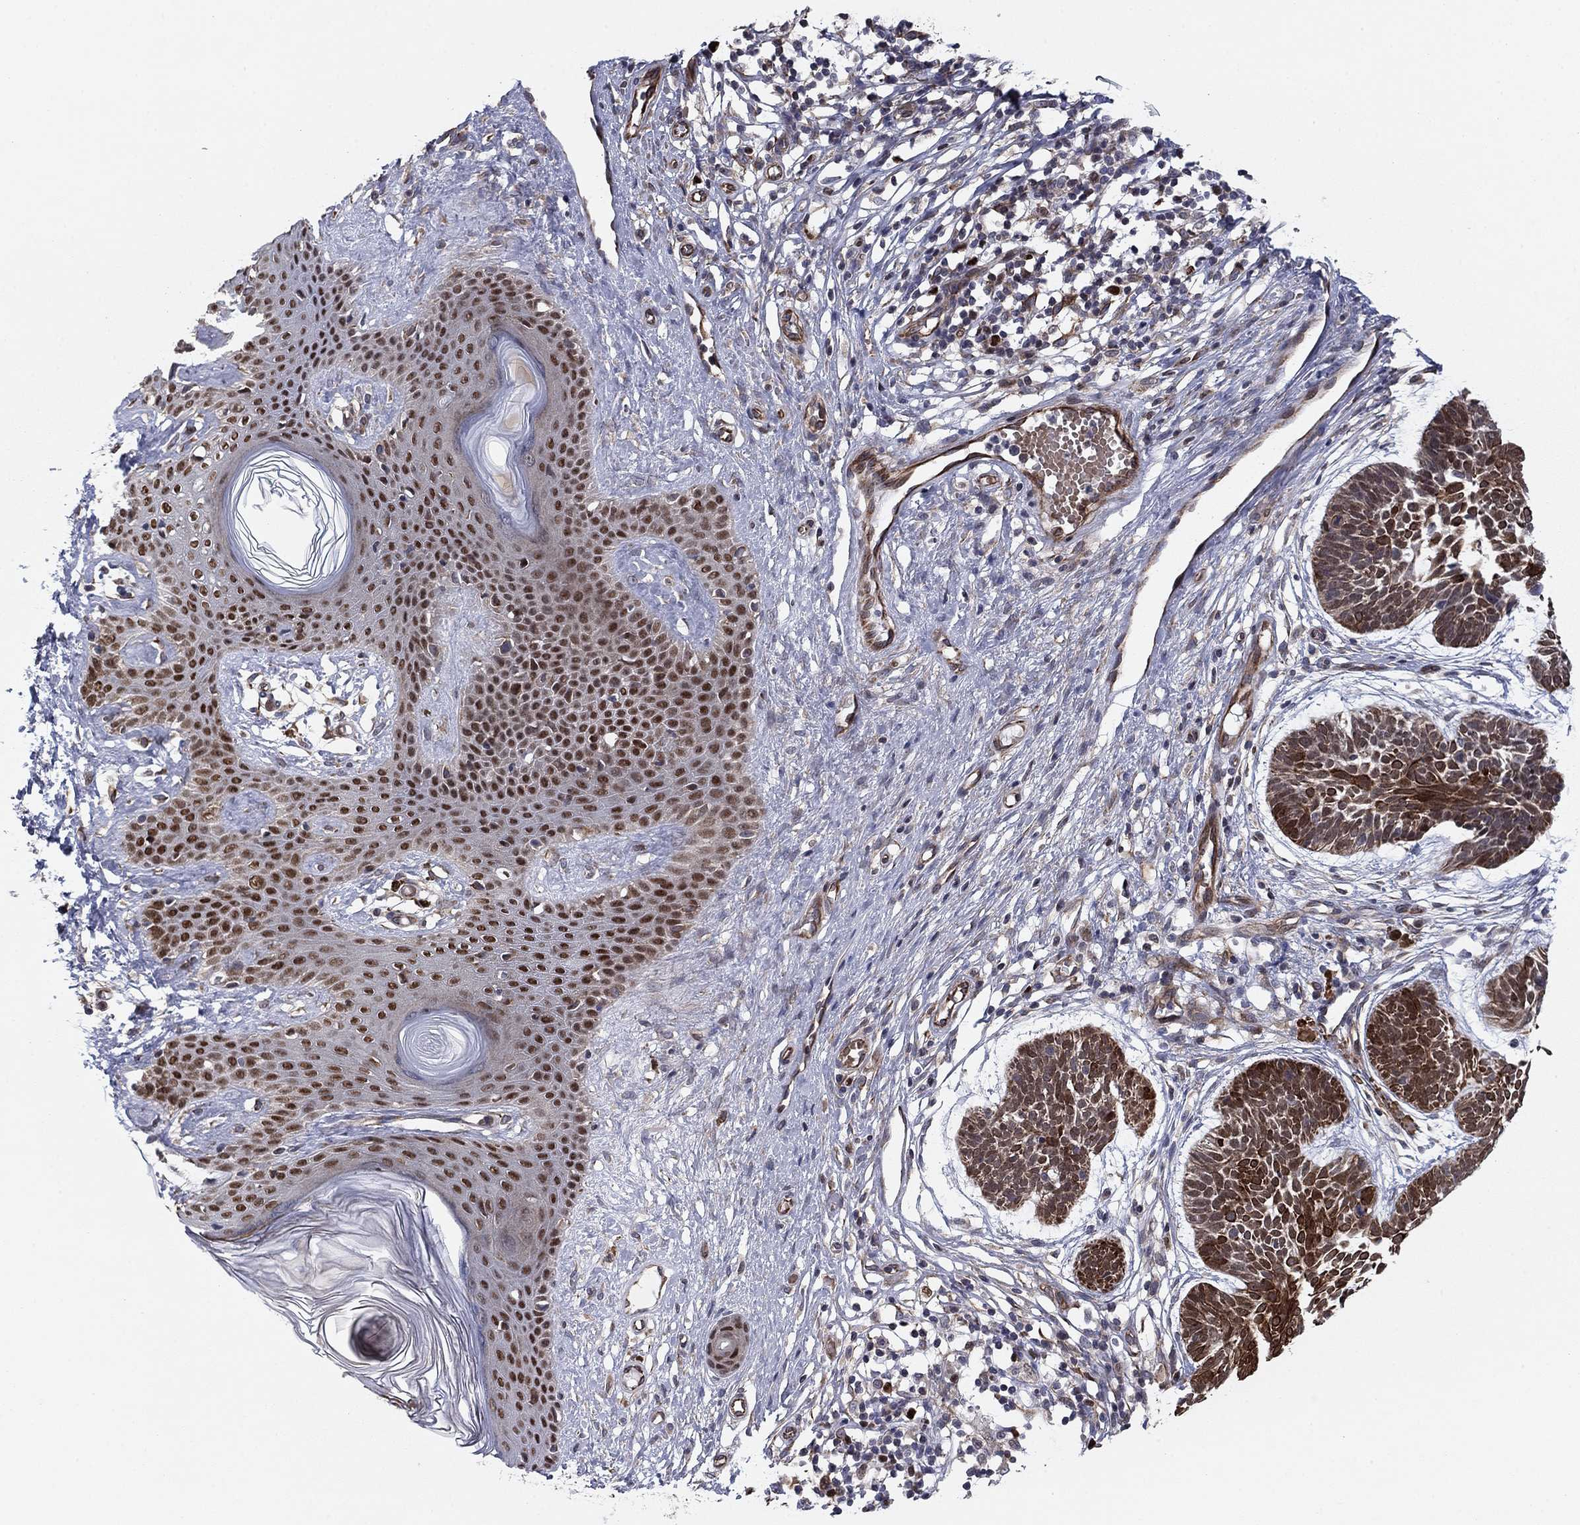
{"staining": {"intensity": "strong", "quantity": "25%-75%", "location": "cytoplasmic/membranous,nuclear"}, "tissue": "skin cancer", "cell_type": "Tumor cells", "image_type": "cancer", "snomed": [{"axis": "morphology", "description": "Basal cell carcinoma"}, {"axis": "topography", "description": "Skin"}], "caption": "Immunohistochemical staining of human basal cell carcinoma (skin) displays high levels of strong cytoplasmic/membranous and nuclear protein expression in approximately 25%-75% of tumor cells.", "gene": "BCL11A", "patient": {"sex": "male", "age": 85}}